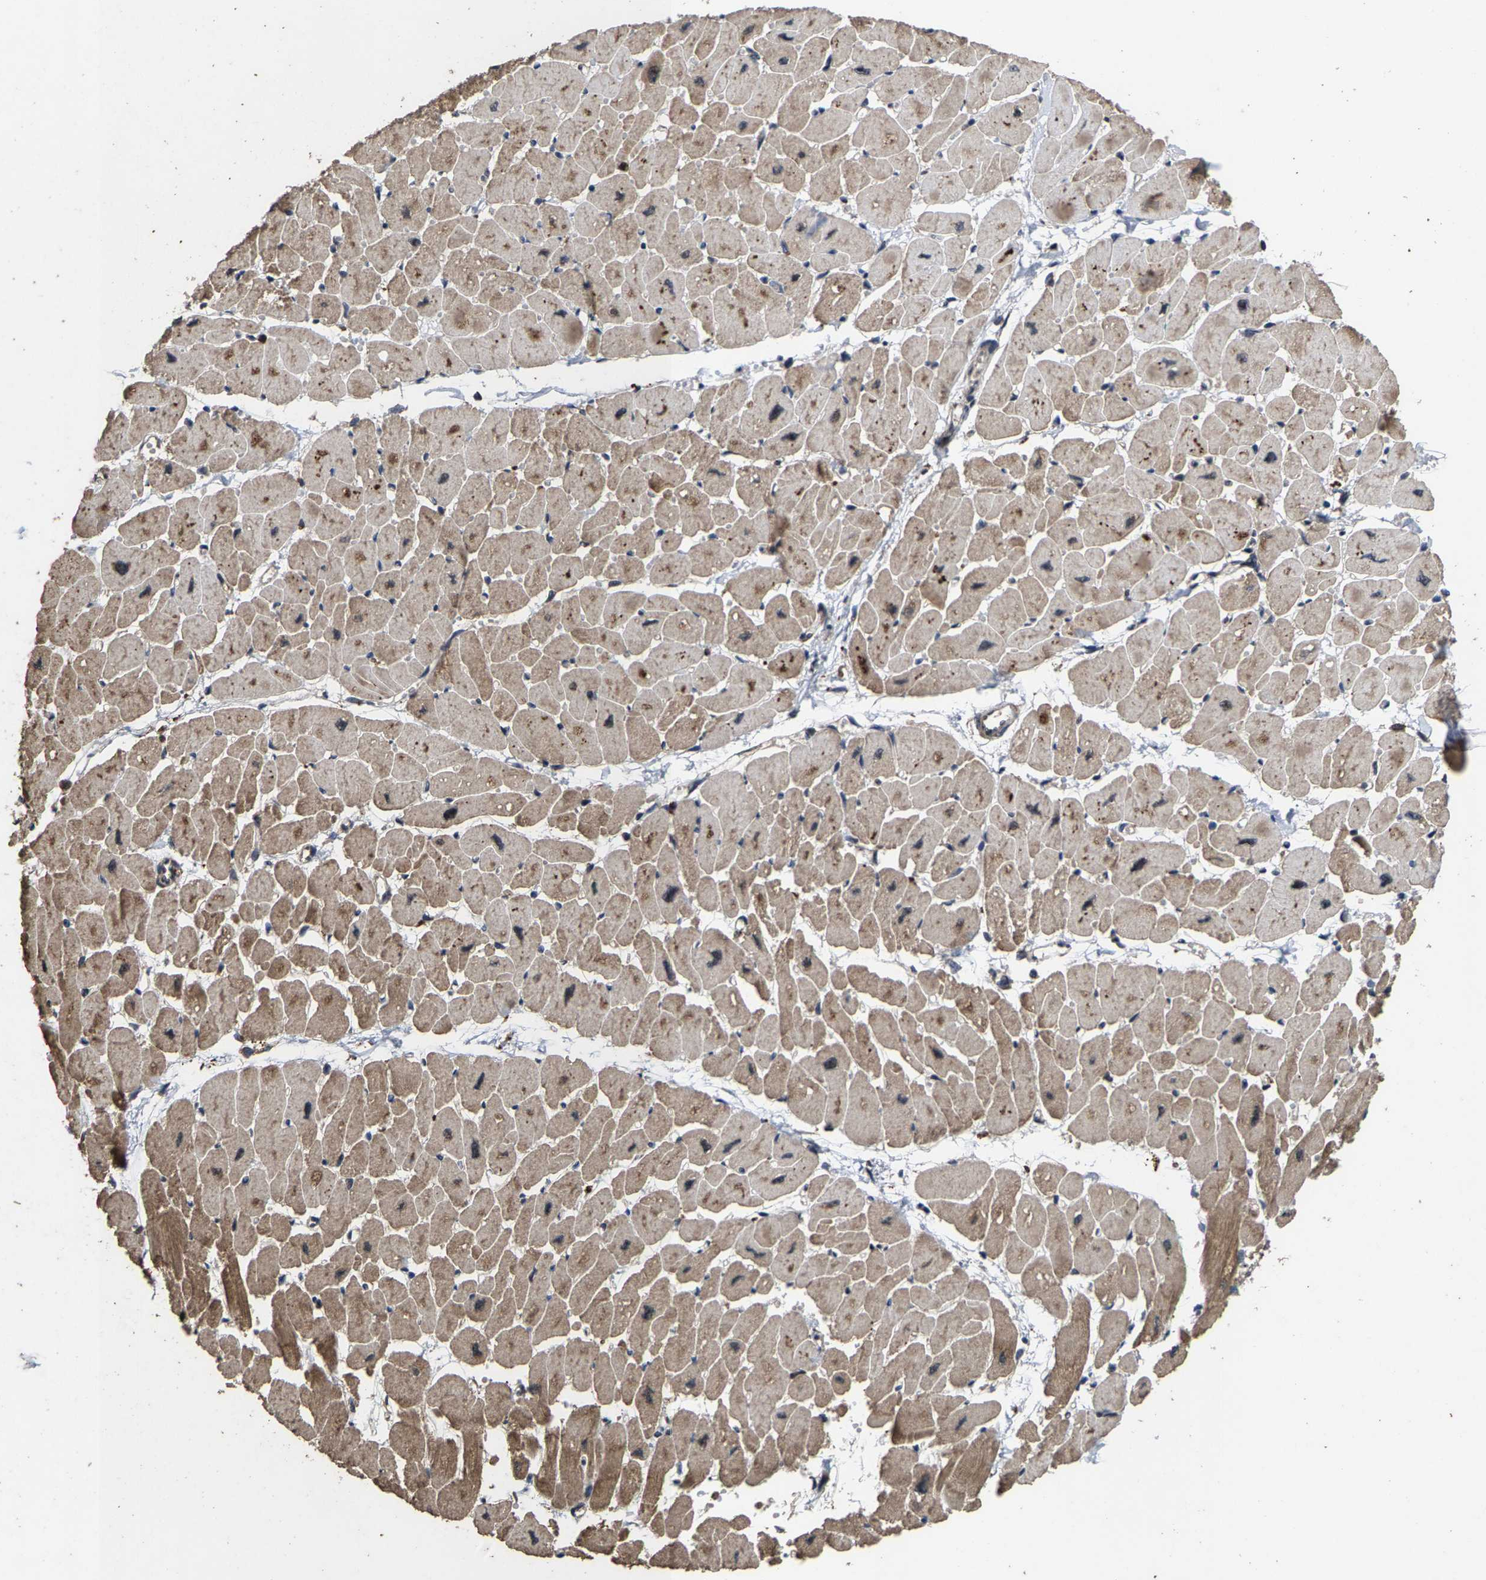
{"staining": {"intensity": "moderate", "quantity": ">75%", "location": "cytoplasmic/membranous"}, "tissue": "heart muscle", "cell_type": "Cardiomyocytes", "image_type": "normal", "snomed": [{"axis": "morphology", "description": "Normal tissue, NOS"}, {"axis": "topography", "description": "Heart"}], "caption": "IHC (DAB) staining of unremarkable human heart muscle displays moderate cytoplasmic/membranous protein expression in about >75% of cardiomyocytes. The staining is performed using DAB brown chromogen to label protein expression. The nuclei are counter-stained blue using hematoxylin.", "gene": "HAUS6", "patient": {"sex": "female", "age": 54}}